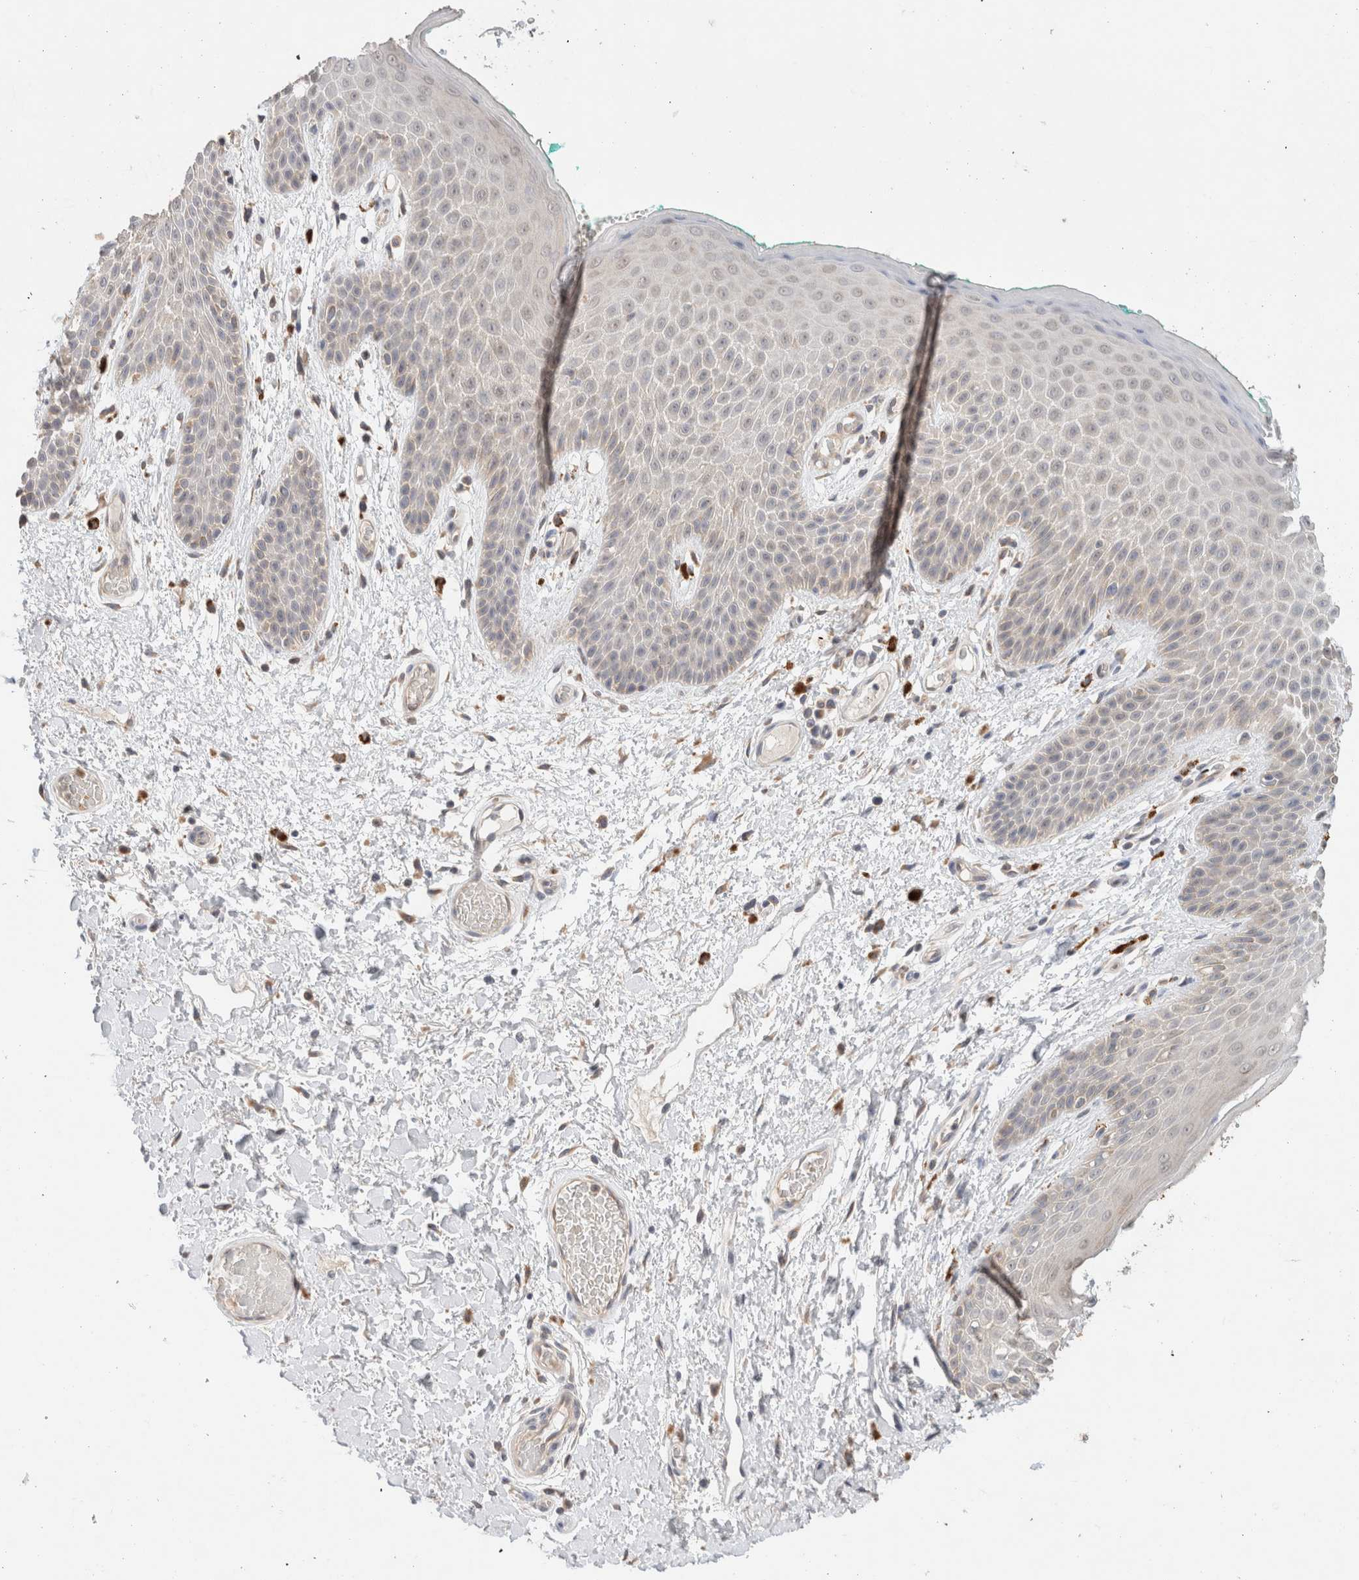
{"staining": {"intensity": "moderate", "quantity": "<25%", "location": "cytoplasmic/membranous"}, "tissue": "skin", "cell_type": "Epidermal cells", "image_type": "normal", "snomed": [{"axis": "morphology", "description": "Normal tissue, NOS"}, {"axis": "topography", "description": "Anal"}], "caption": "This image shows immunohistochemistry (IHC) staining of unremarkable skin, with low moderate cytoplasmic/membranous expression in approximately <25% of epidermal cells.", "gene": "CA13", "patient": {"sex": "male", "age": 74}}